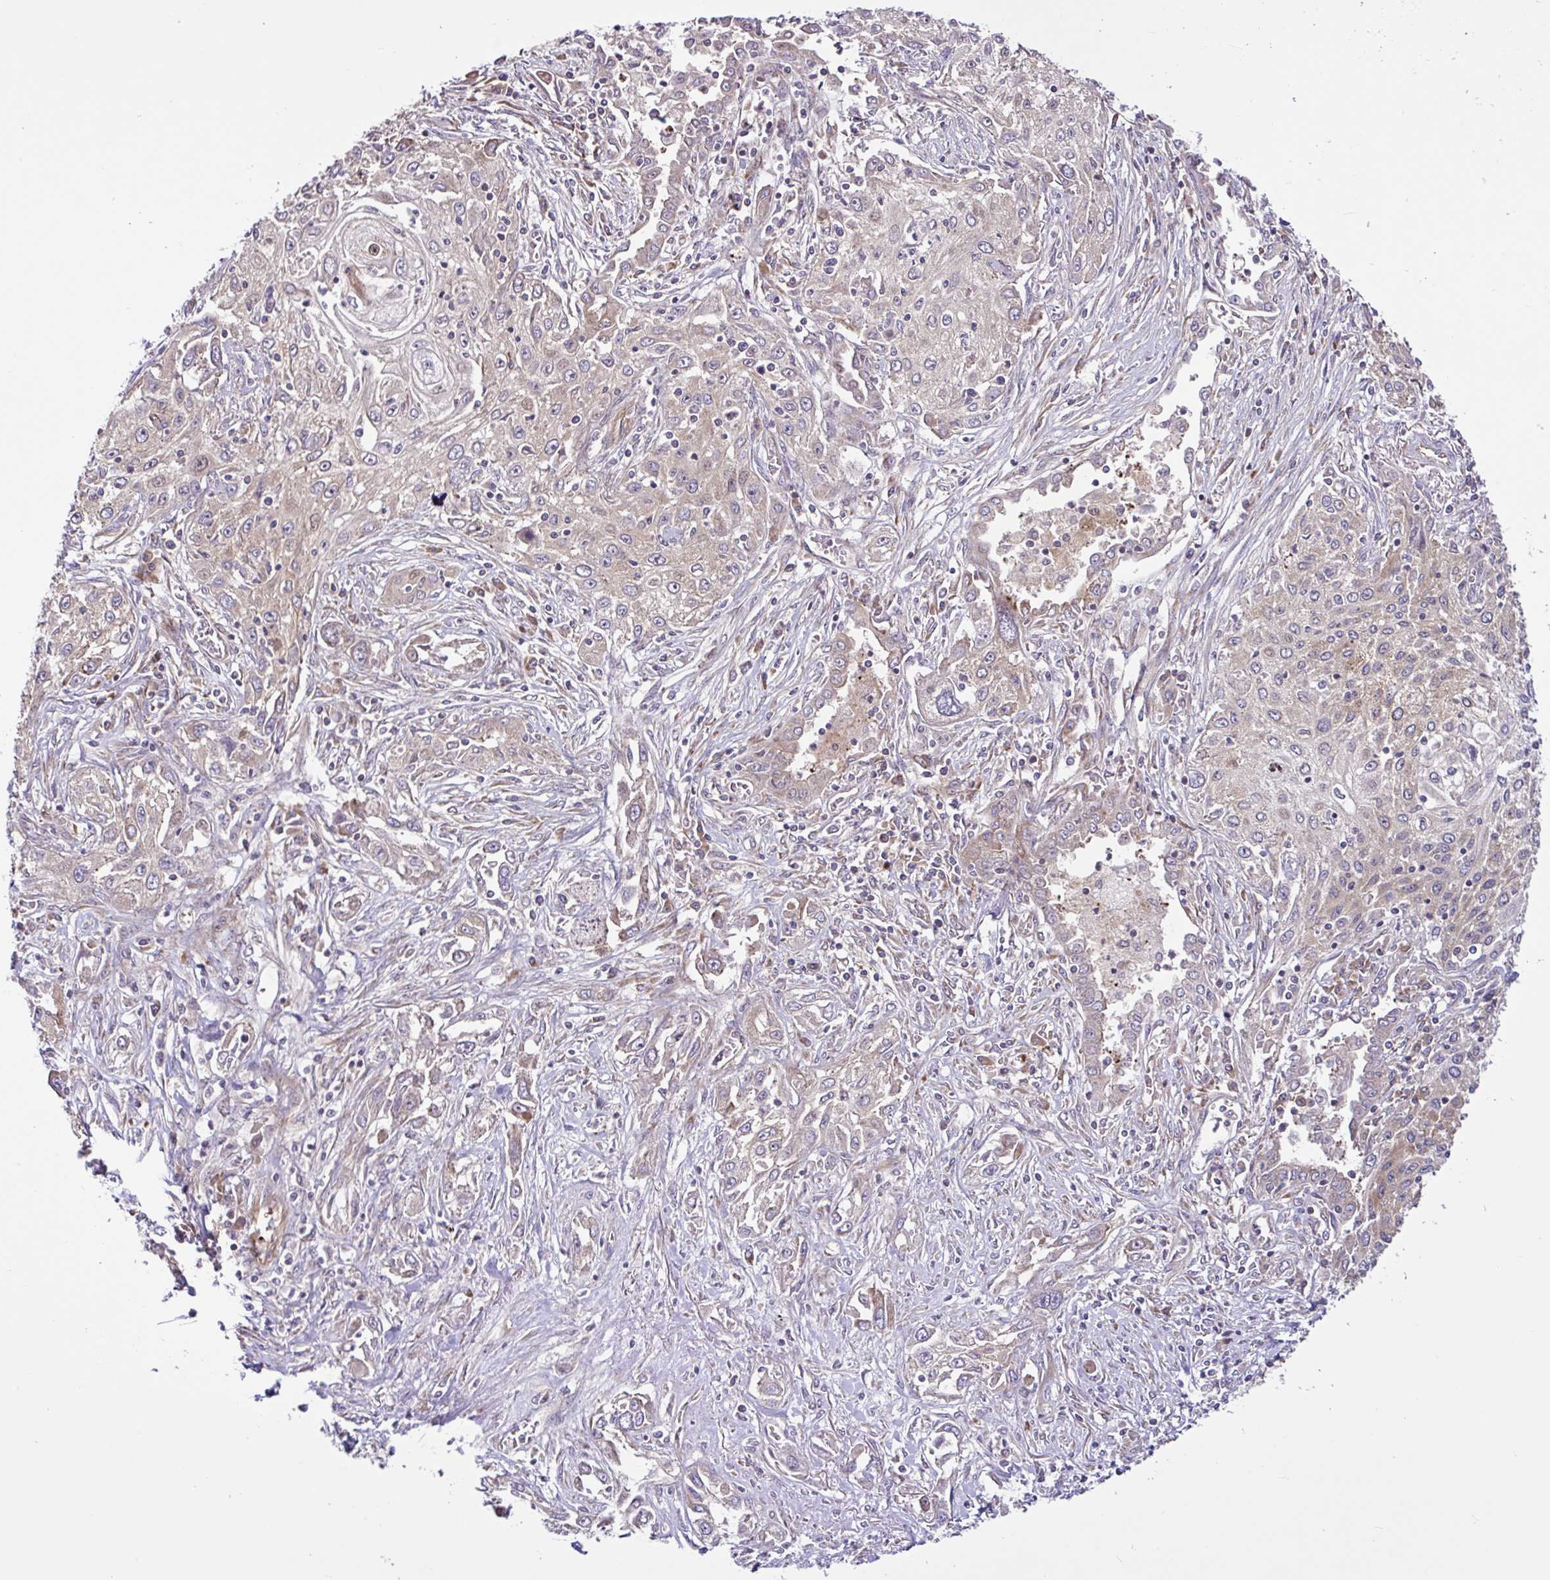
{"staining": {"intensity": "weak", "quantity": "25%-75%", "location": "cytoplasmic/membranous"}, "tissue": "lung cancer", "cell_type": "Tumor cells", "image_type": "cancer", "snomed": [{"axis": "morphology", "description": "Squamous cell carcinoma, NOS"}, {"axis": "topography", "description": "Lung"}], "caption": "This is a histology image of immunohistochemistry (IHC) staining of lung cancer (squamous cell carcinoma), which shows weak staining in the cytoplasmic/membranous of tumor cells.", "gene": "NTPCR", "patient": {"sex": "female", "age": 69}}